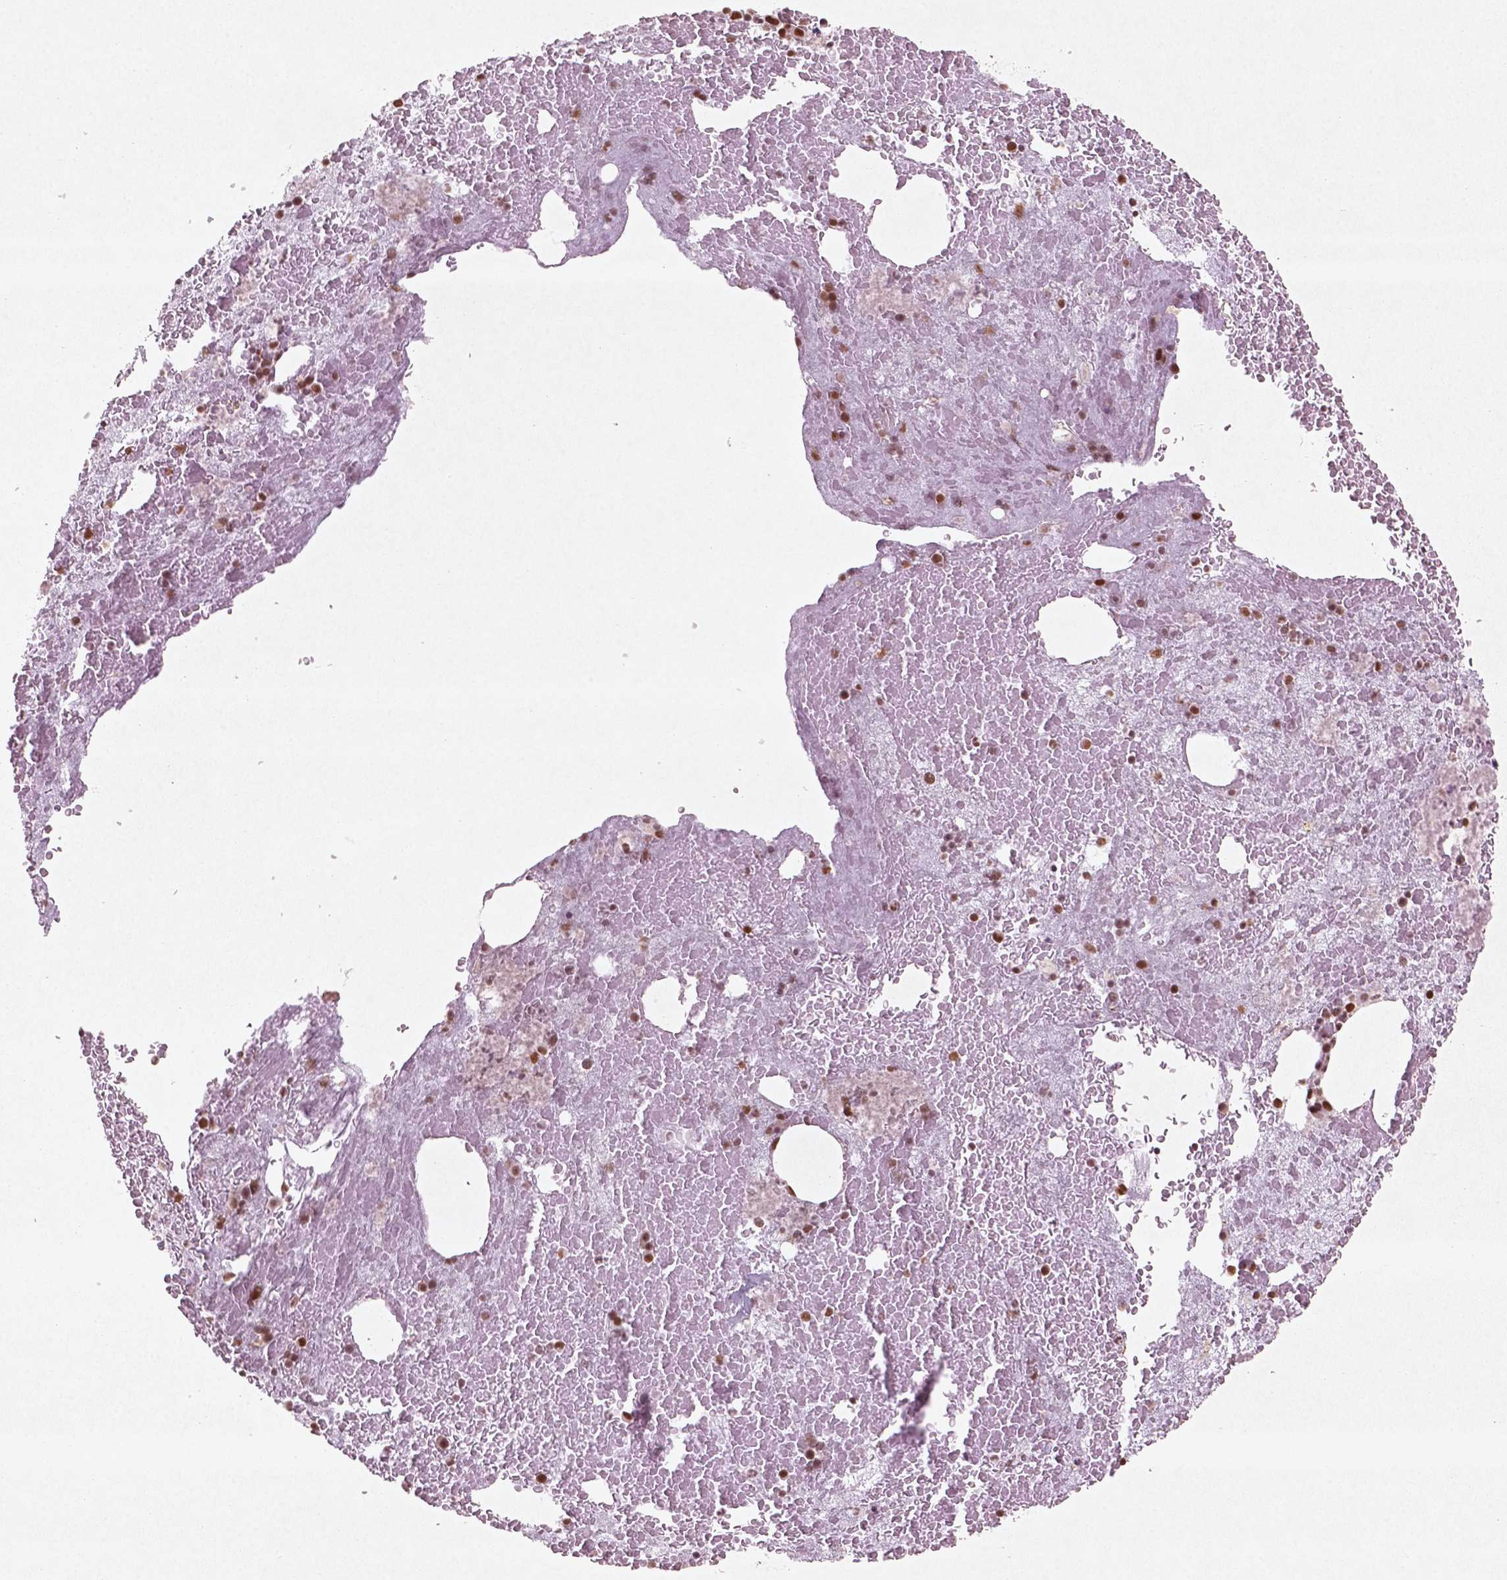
{"staining": {"intensity": "moderate", "quantity": ">75%", "location": "nuclear"}, "tissue": "bone marrow", "cell_type": "Hematopoietic cells", "image_type": "normal", "snomed": [{"axis": "morphology", "description": "Normal tissue, NOS"}, {"axis": "topography", "description": "Bone marrow"}], "caption": "Bone marrow stained with a brown dye exhibits moderate nuclear positive positivity in approximately >75% of hematopoietic cells.", "gene": "HMG20B", "patient": {"sex": "male", "age": 81}}